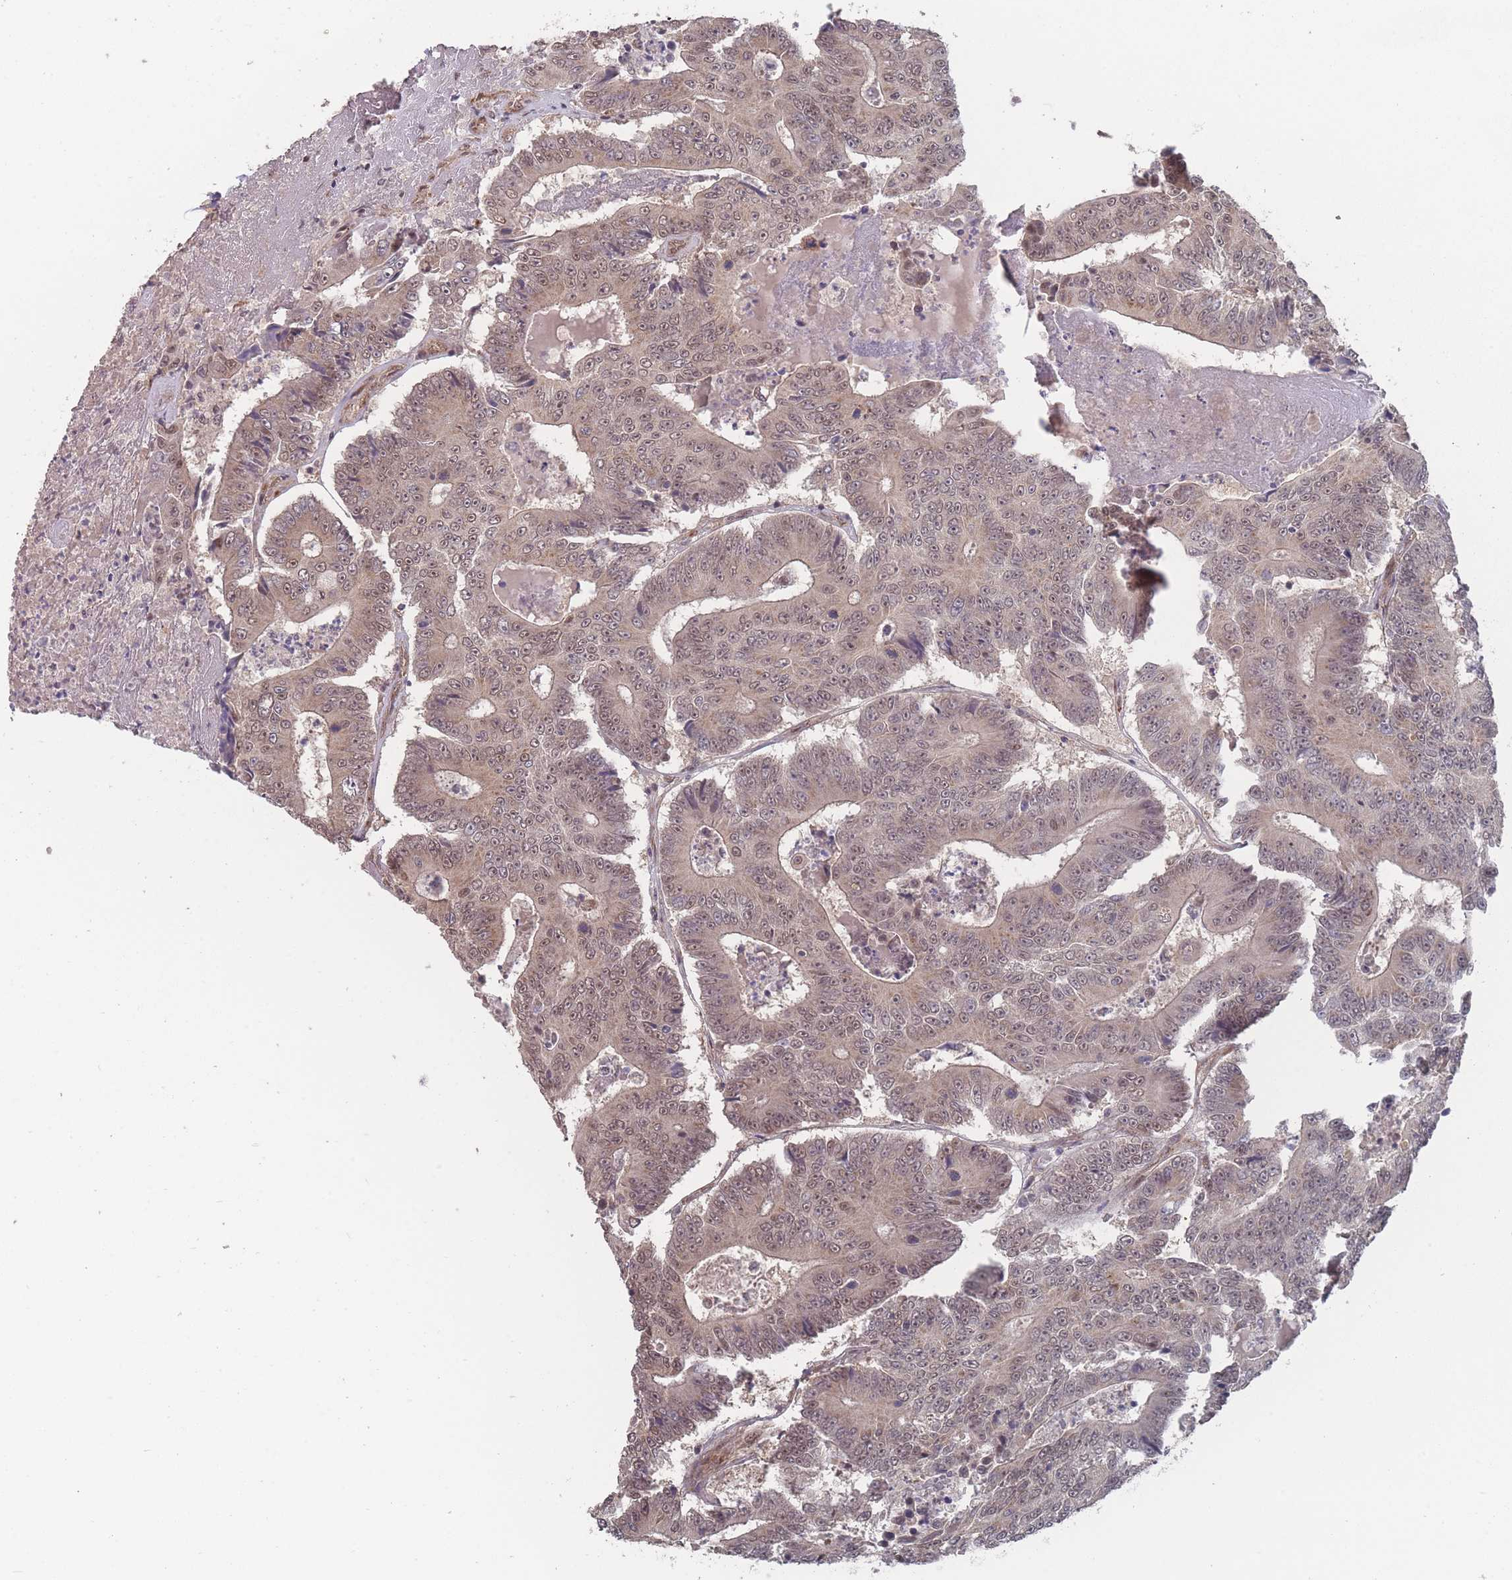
{"staining": {"intensity": "moderate", "quantity": ">75%", "location": "cytoplasmic/membranous,nuclear"}, "tissue": "colorectal cancer", "cell_type": "Tumor cells", "image_type": "cancer", "snomed": [{"axis": "morphology", "description": "Adenocarcinoma, NOS"}, {"axis": "topography", "description": "Colon"}], "caption": "This is a micrograph of immunohistochemistry staining of adenocarcinoma (colorectal), which shows moderate expression in the cytoplasmic/membranous and nuclear of tumor cells.", "gene": "CNTRL", "patient": {"sex": "male", "age": 83}}